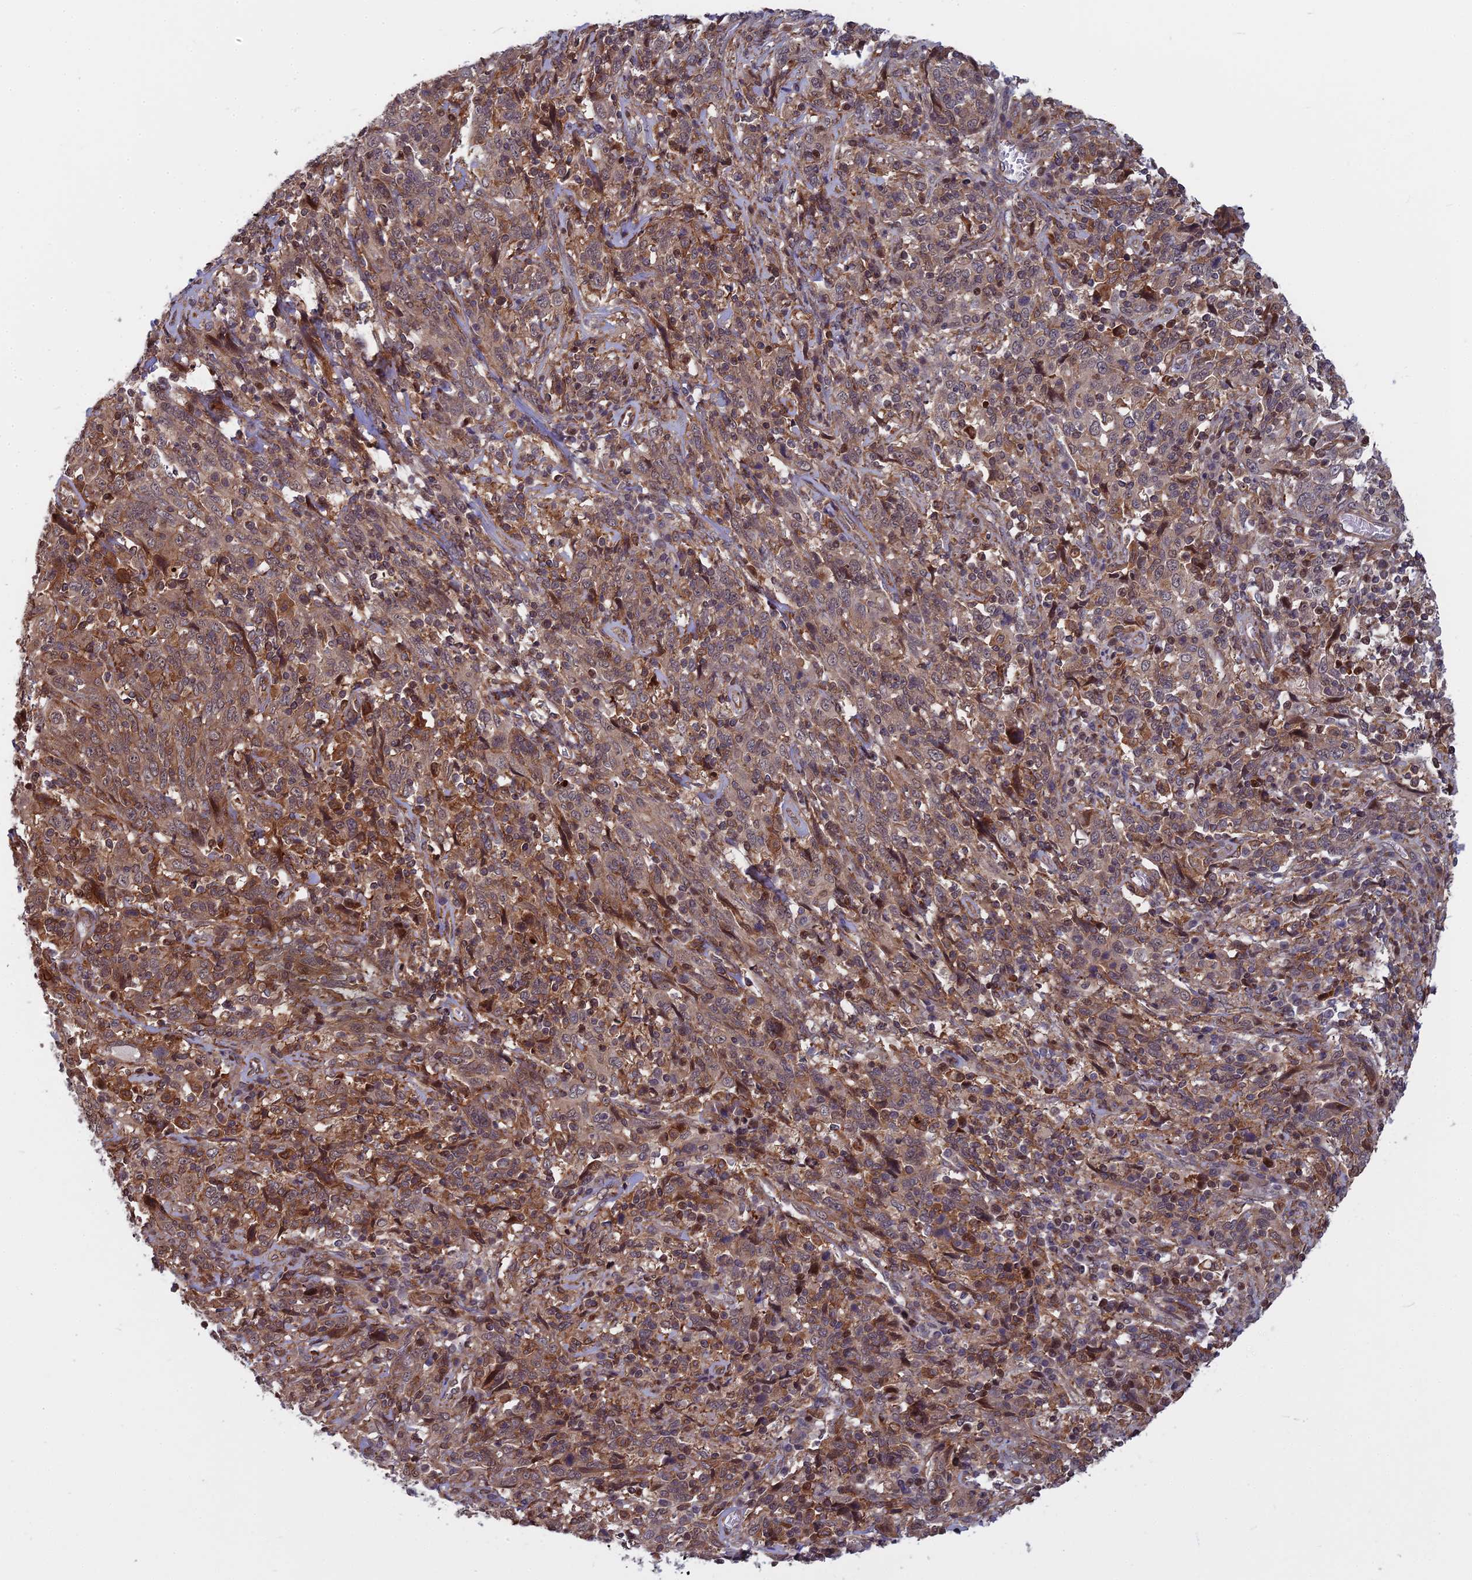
{"staining": {"intensity": "moderate", "quantity": ">75%", "location": "cytoplasmic/membranous,nuclear"}, "tissue": "cervical cancer", "cell_type": "Tumor cells", "image_type": "cancer", "snomed": [{"axis": "morphology", "description": "Squamous cell carcinoma, NOS"}, {"axis": "topography", "description": "Cervix"}], "caption": "Protein staining of cervical cancer (squamous cell carcinoma) tissue exhibits moderate cytoplasmic/membranous and nuclear positivity in about >75% of tumor cells.", "gene": "COMMD2", "patient": {"sex": "female", "age": 46}}